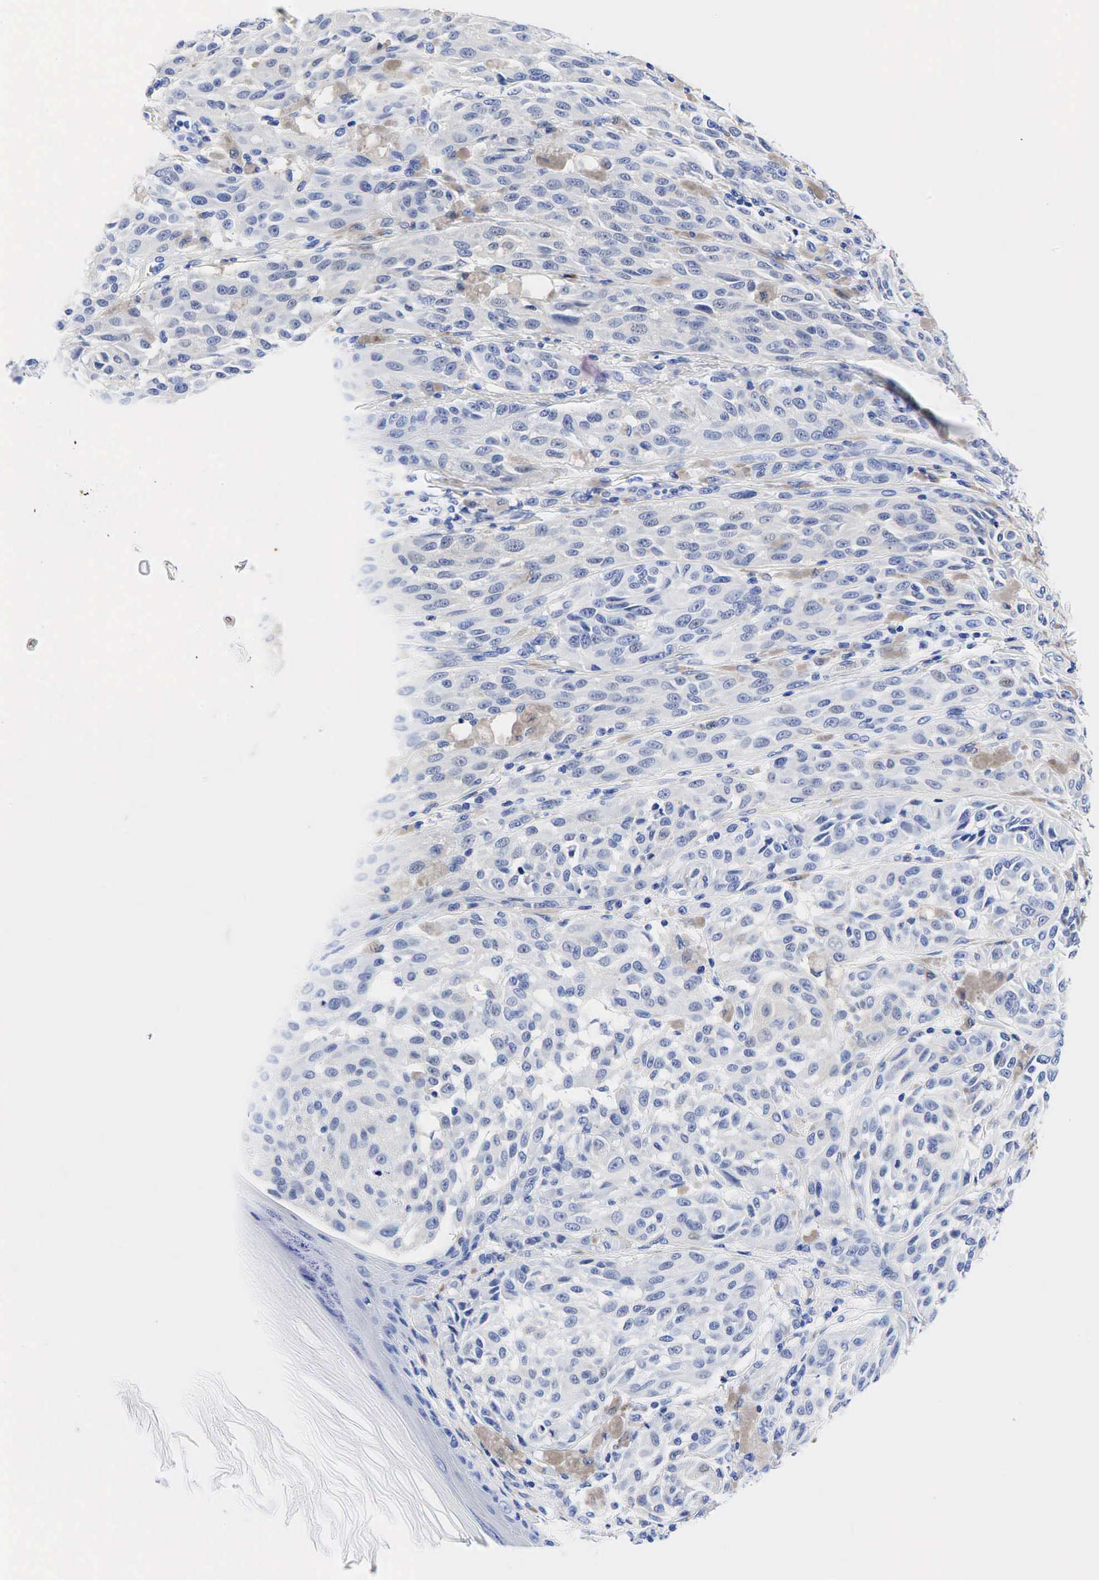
{"staining": {"intensity": "negative", "quantity": "none", "location": "none"}, "tissue": "melanoma", "cell_type": "Tumor cells", "image_type": "cancer", "snomed": [{"axis": "morphology", "description": "Malignant melanoma, NOS"}, {"axis": "topography", "description": "Skin"}], "caption": "There is no significant expression in tumor cells of melanoma.", "gene": "KRT19", "patient": {"sex": "male", "age": 44}}